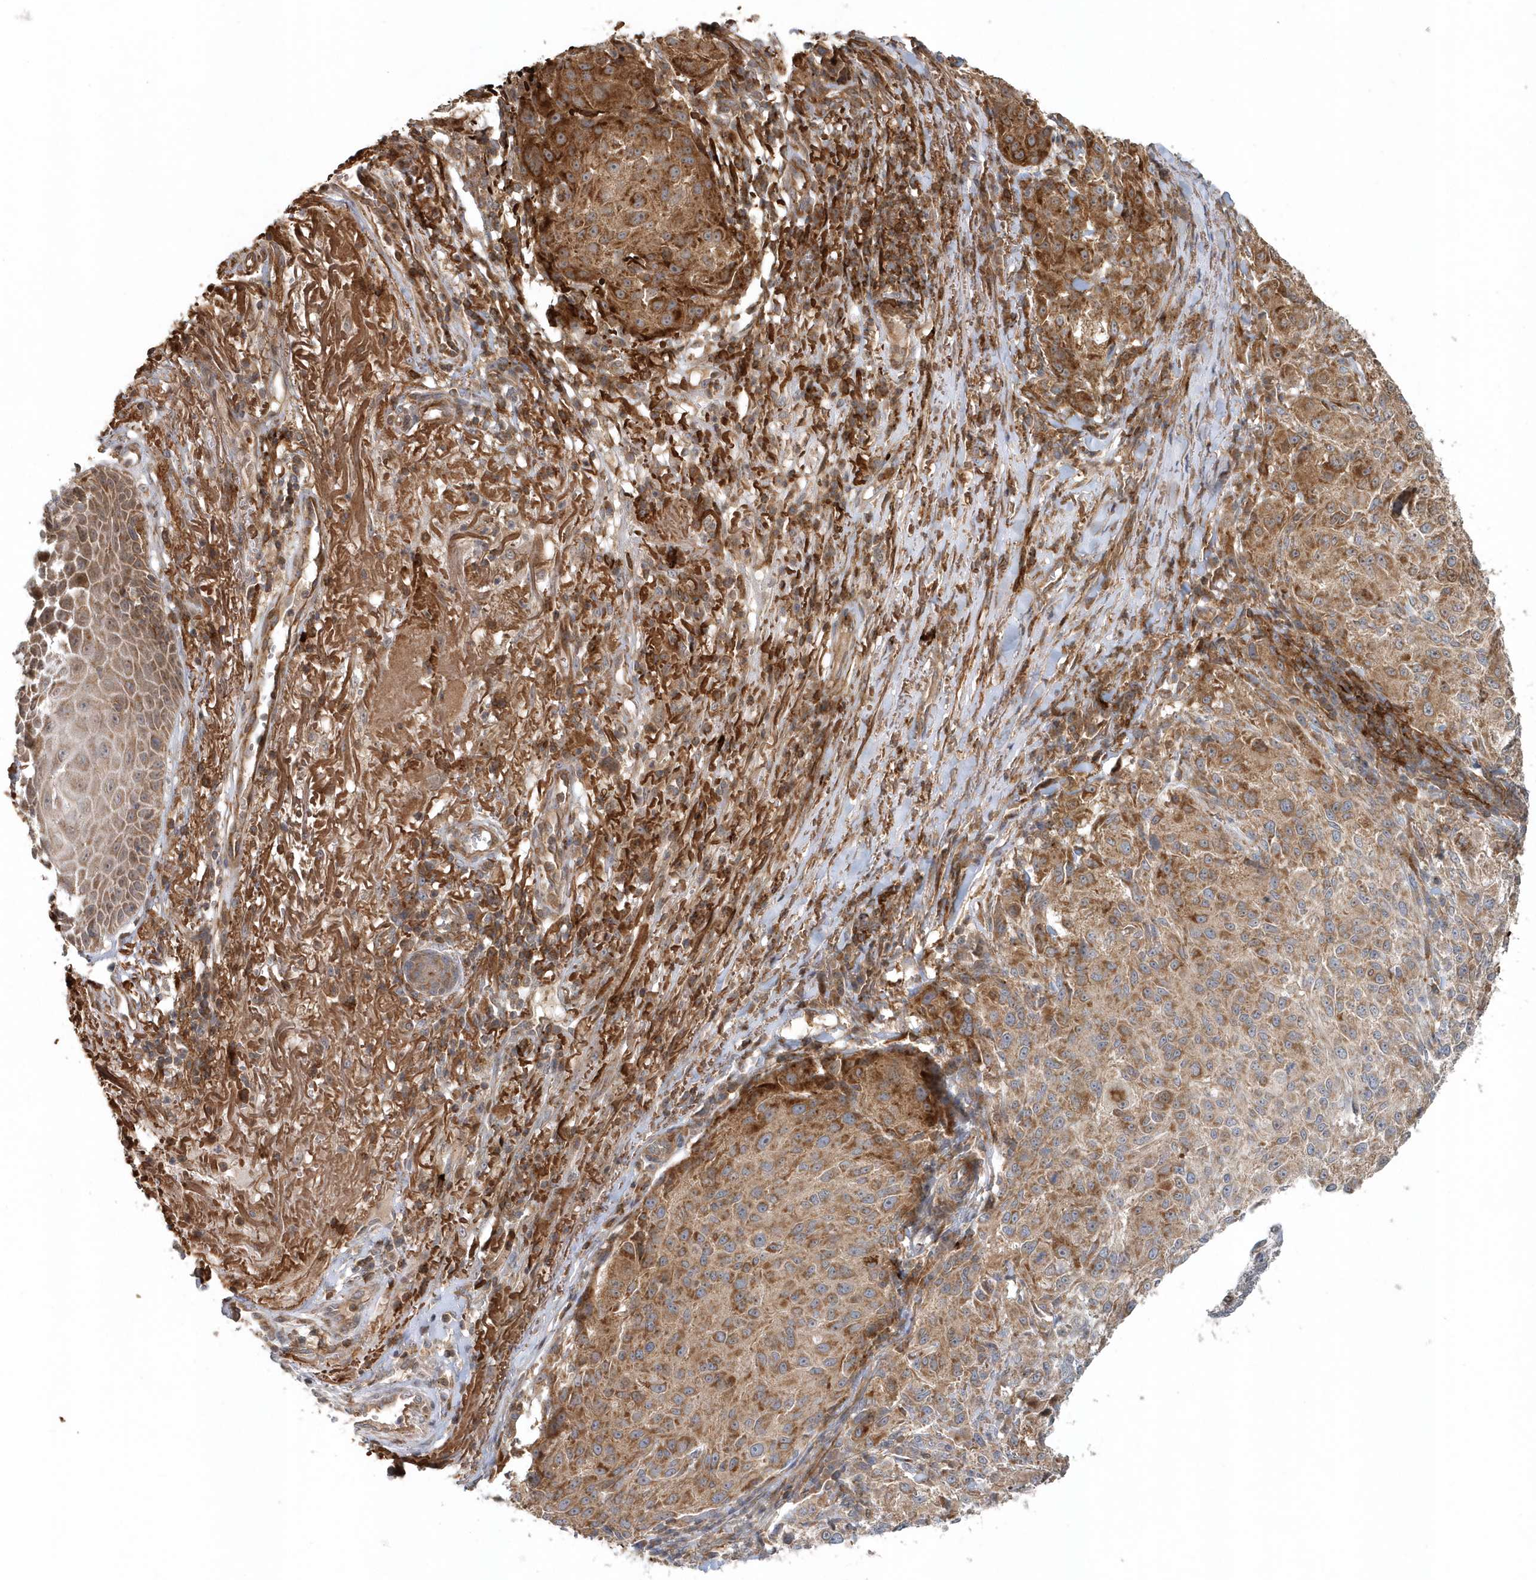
{"staining": {"intensity": "moderate", "quantity": ">75%", "location": "cytoplasmic/membranous"}, "tissue": "melanoma", "cell_type": "Tumor cells", "image_type": "cancer", "snomed": [{"axis": "morphology", "description": "Necrosis, NOS"}, {"axis": "morphology", "description": "Malignant melanoma, NOS"}, {"axis": "topography", "description": "Skin"}], "caption": "Tumor cells exhibit medium levels of moderate cytoplasmic/membranous staining in about >75% of cells in melanoma.", "gene": "MMUT", "patient": {"sex": "female", "age": 87}}